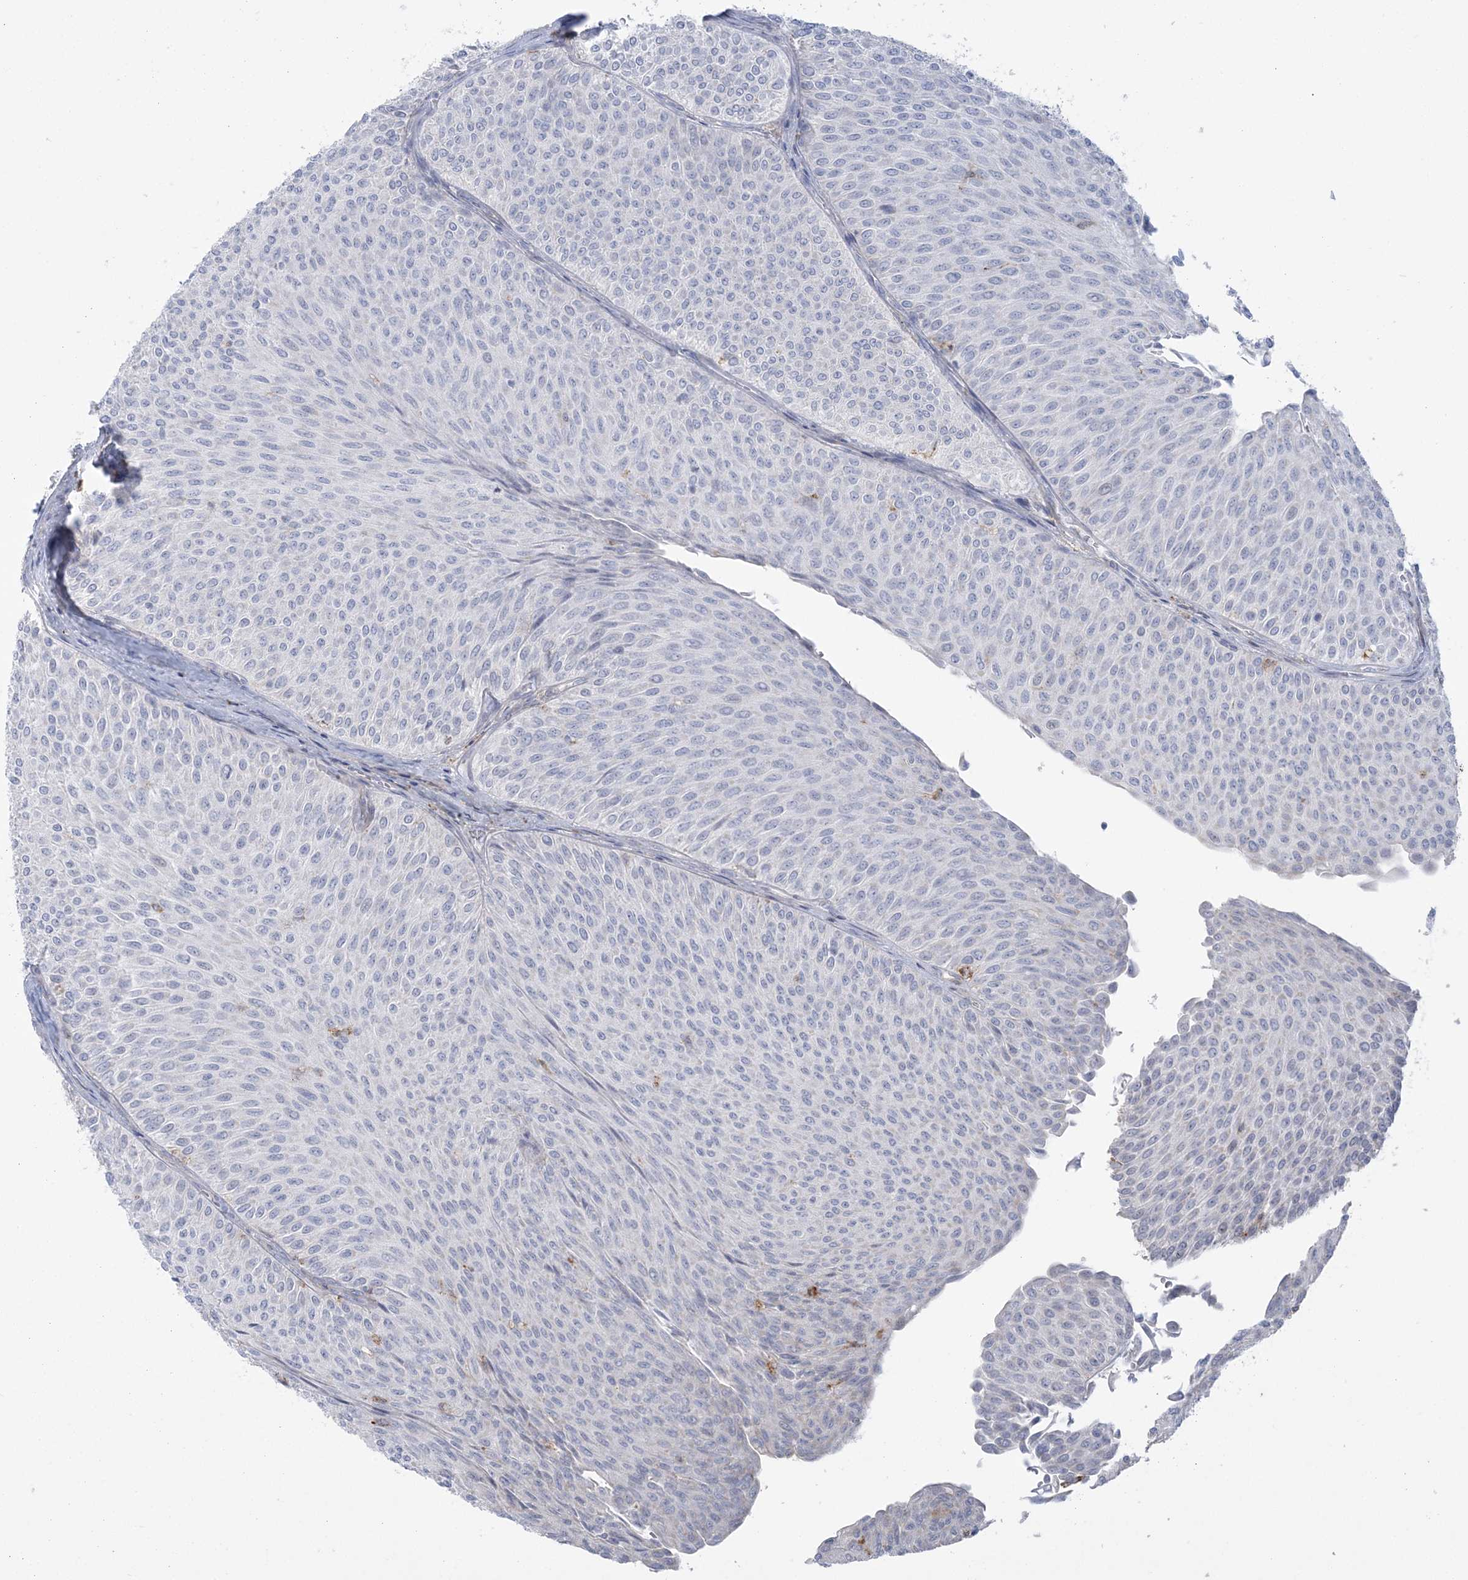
{"staining": {"intensity": "negative", "quantity": "none", "location": "none"}, "tissue": "urothelial cancer", "cell_type": "Tumor cells", "image_type": "cancer", "snomed": [{"axis": "morphology", "description": "Urothelial carcinoma, Low grade"}, {"axis": "topography", "description": "Urinary bladder"}], "caption": "This is an immunohistochemistry (IHC) photomicrograph of human urothelial carcinoma (low-grade). There is no expression in tumor cells.", "gene": "HAAO", "patient": {"sex": "male", "age": 78}}